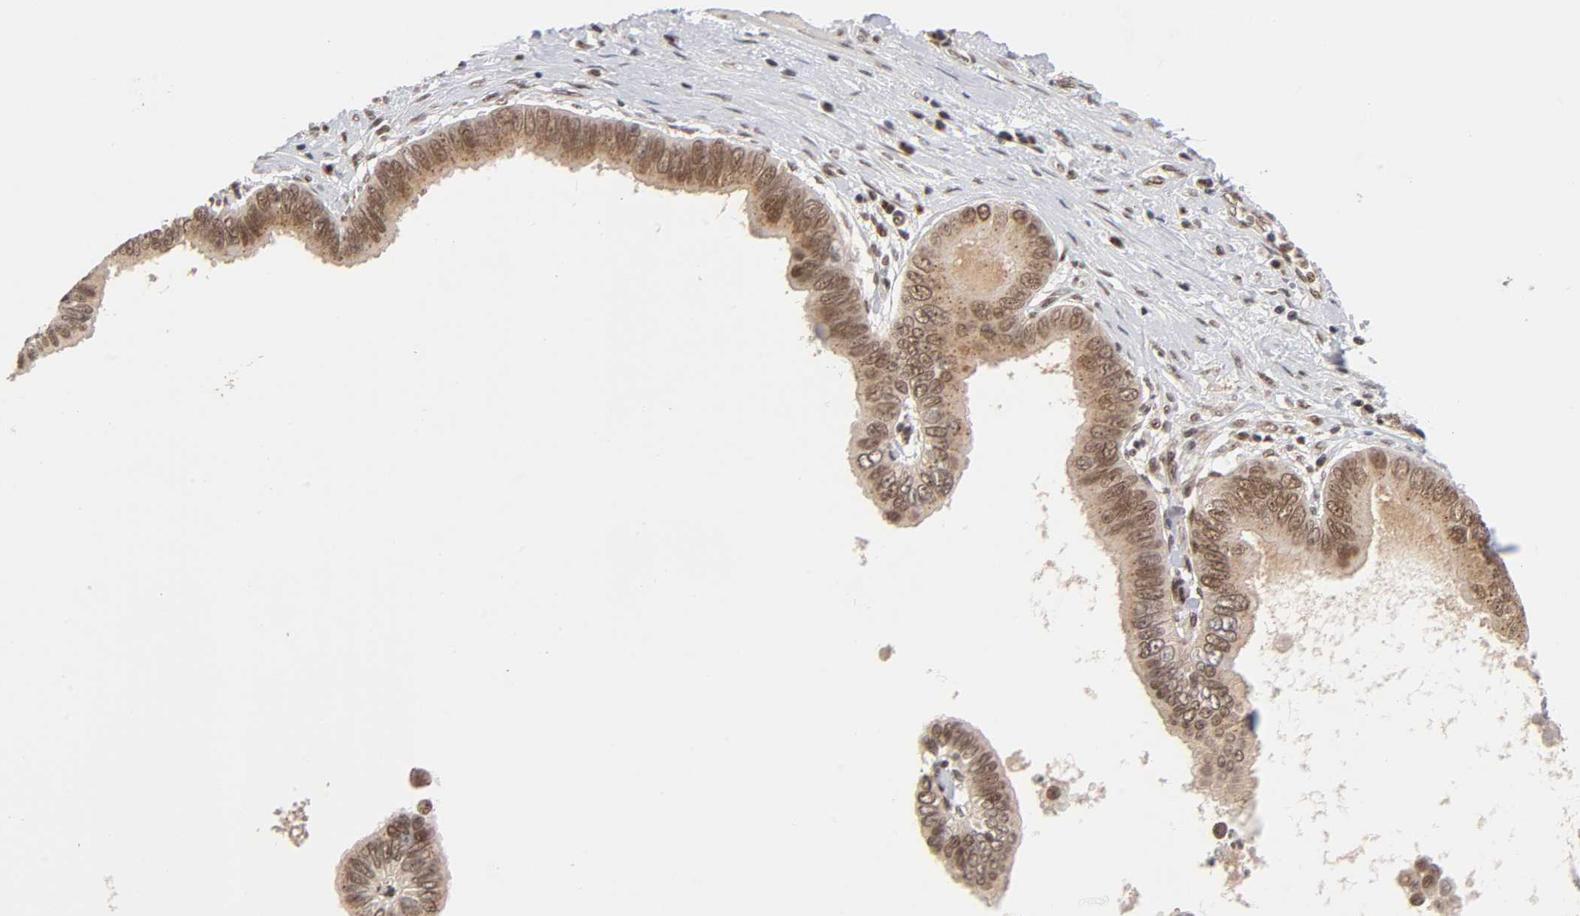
{"staining": {"intensity": "moderate", "quantity": ">75%", "location": "cytoplasmic/membranous,nuclear"}, "tissue": "pancreatic cancer", "cell_type": "Tumor cells", "image_type": "cancer", "snomed": [{"axis": "morphology", "description": "Normal tissue, NOS"}, {"axis": "topography", "description": "Lymph node"}], "caption": "A medium amount of moderate cytoplasmic/membranous and nuclear expression is seen in about >75% of tumor cells in pancreatic cancer tissue.", "gene": "EP300", "patient": {"sex": "male", "age": 50}}